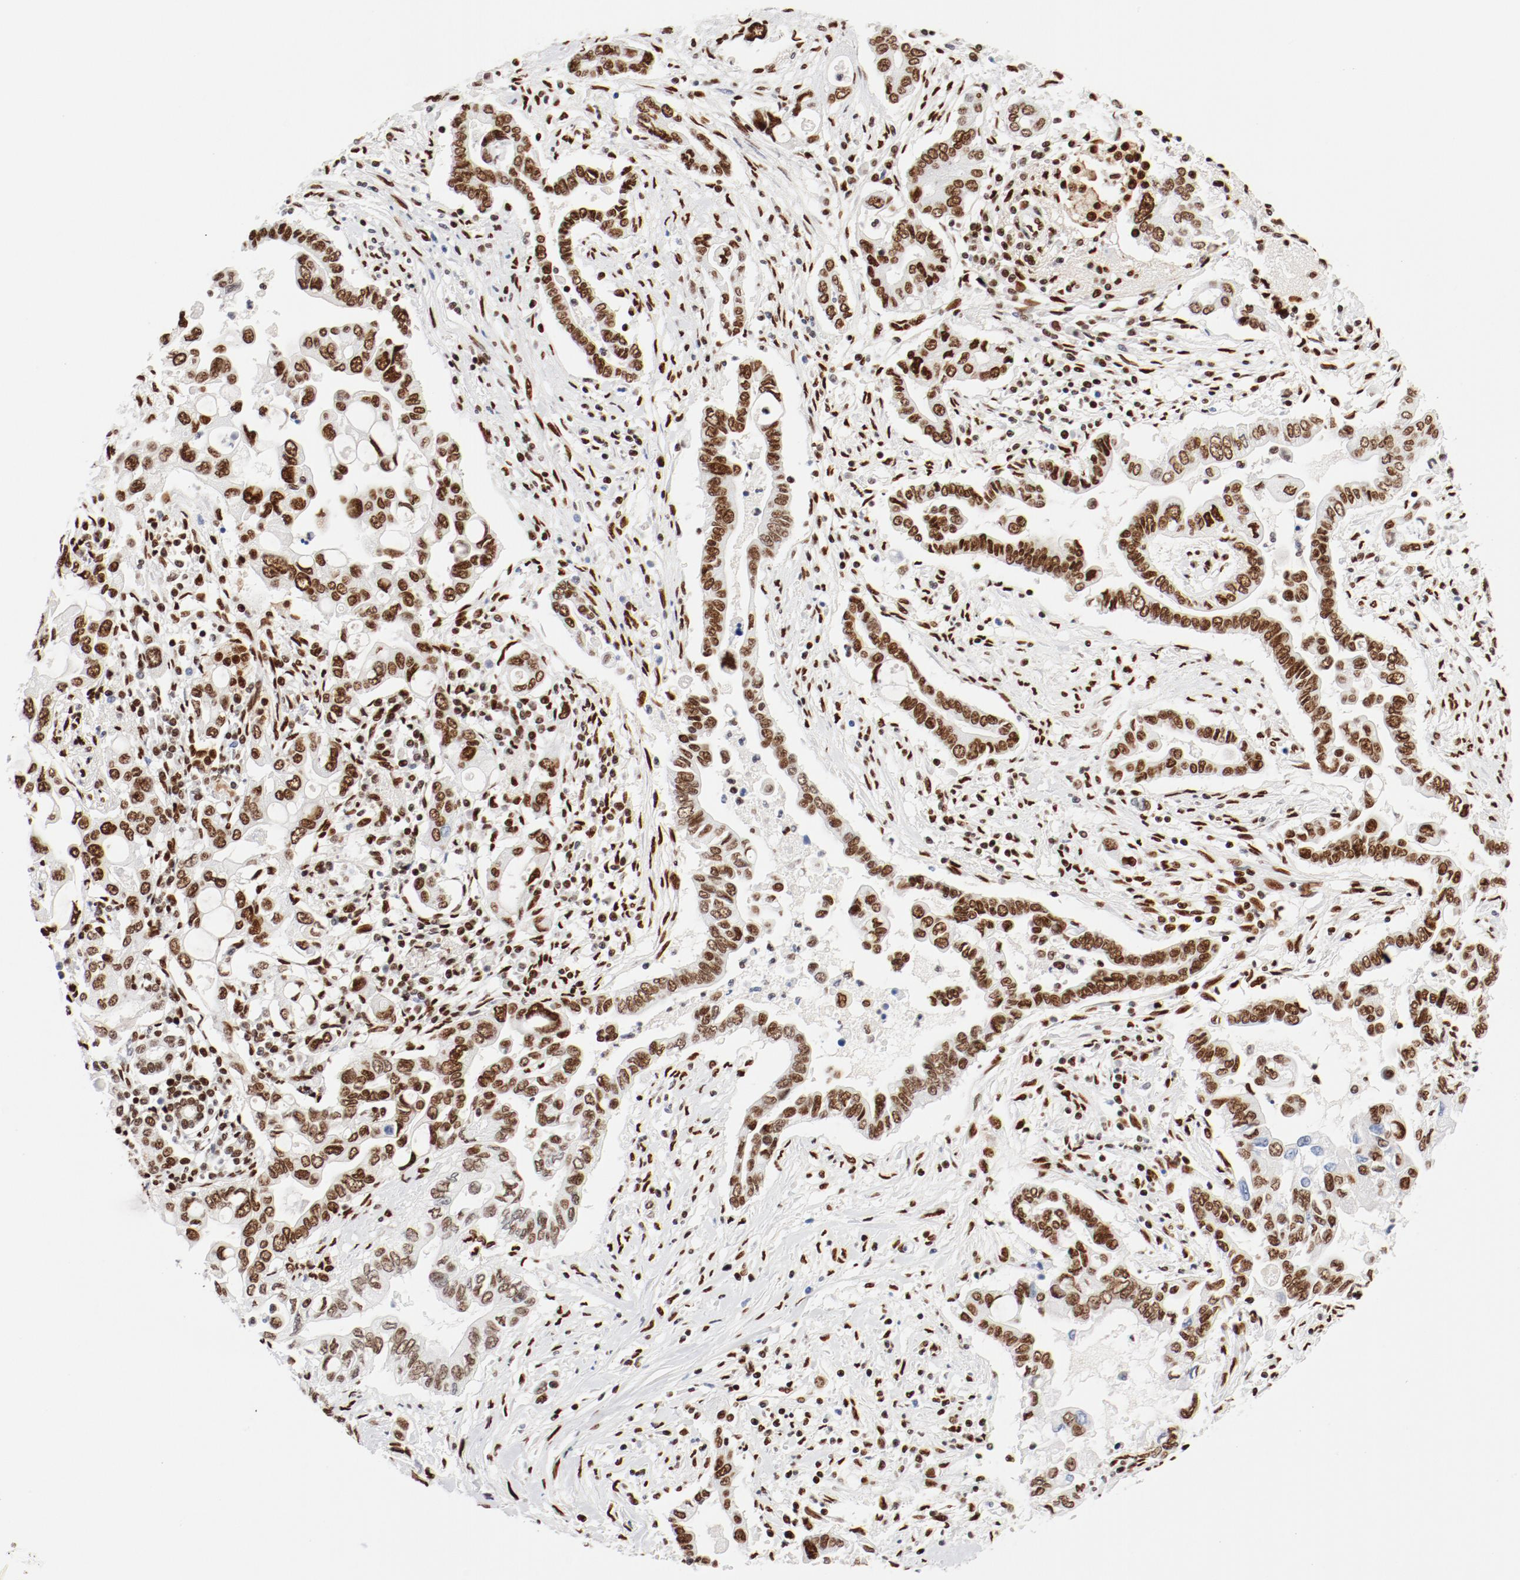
{"staining": {"intensity": "moderate", "quantity": ">75%", "location": "nuclear"}, "tissue": "pancreatic cancer", "cell_type": "Tumor cells", "image_type": "cancer", "snomed": [{"axis": "morphology", "description": "Adenocarcinoma, NOS"}, {"axis": "topography", "description": "Pancreas"}], "caption": "This is a histology image of IHC staining of pancreatic adenocarcinoma, which shows moderate positivity in the nuclear of tumor cells.", "gene": "CTBP1", "patient": {"sex": "female", "age": 57}}